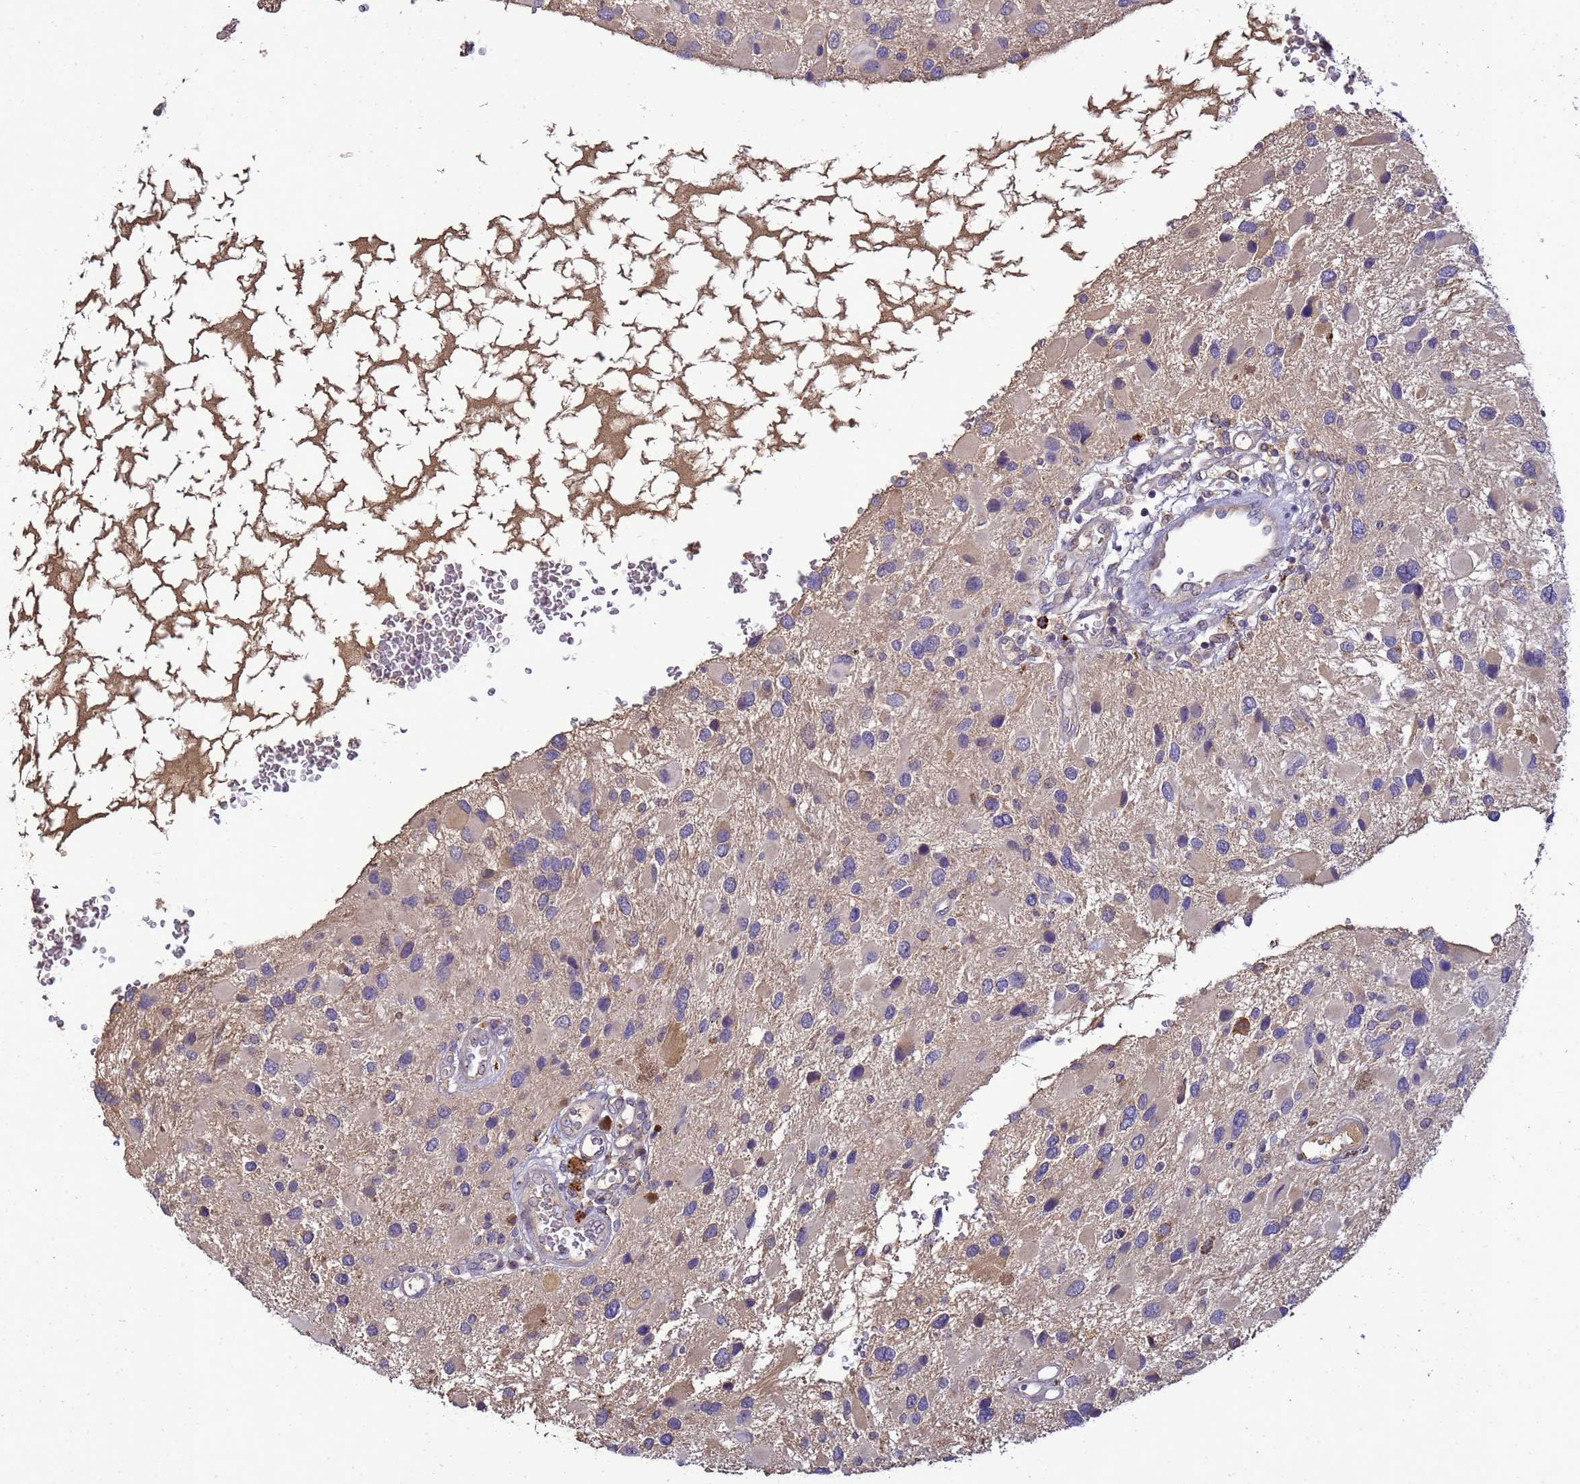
{"staining": {"intensity": "negative", "quantity": "none", "location": "none"}, "tissue": "glioma", "cell_type": "Tumor cells", "image_type": "cancer", "snomed": [{"axis": "morphology", "description": "Glioma, malignant, High grade"}, {"axis": "topography", "description": "Brain"}], "caption": "This is a photomicrograph of immunohistochemistry (IHC) staining of glioma, which shows no expression in tumor cells.", "gene": "TMEM74B", "patient": {"sex": "male", "age": 53}}